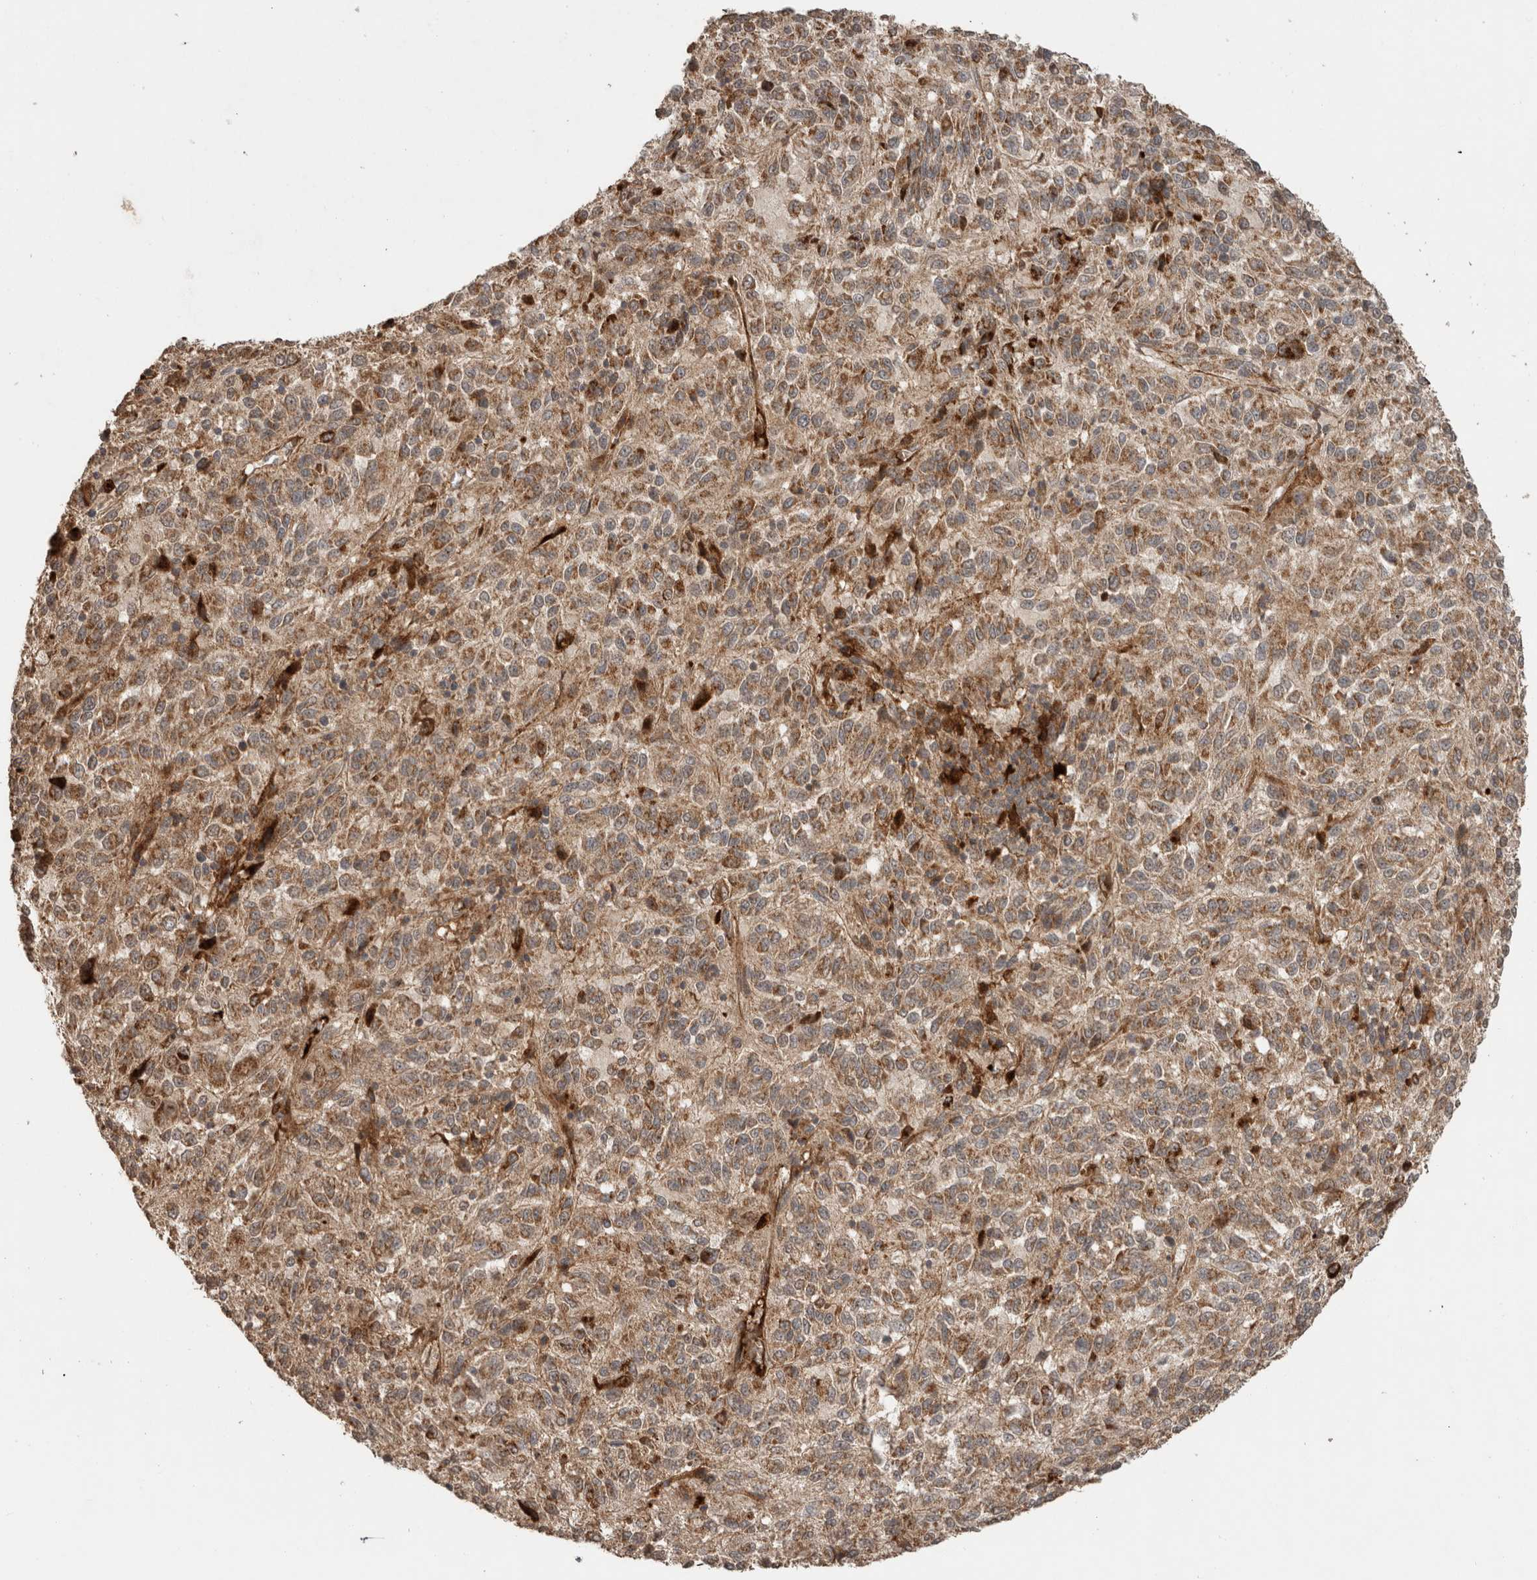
{"staining": {"intensity": "moderate", "quantity": ">75%", "location": "cytoplasmic/membranous"}, "tissue": "melanoma", "cell_type": "Tumor cells", "image_type": "cancer", "snomed": [{"axis": "morphology", "description": "Malignant melanoma, Metastatic site"}, {"axis": "topography", "description": "Lung"}], "caption": "Human malignant melanoma (metastatic site) stained for a protein (brown) reveals moderate cytoplasmic/membranous positive staining in approximately >75% of tumor cells.", "gene": "FAM3A", "patient": {"sex": "male", "age": 64}}